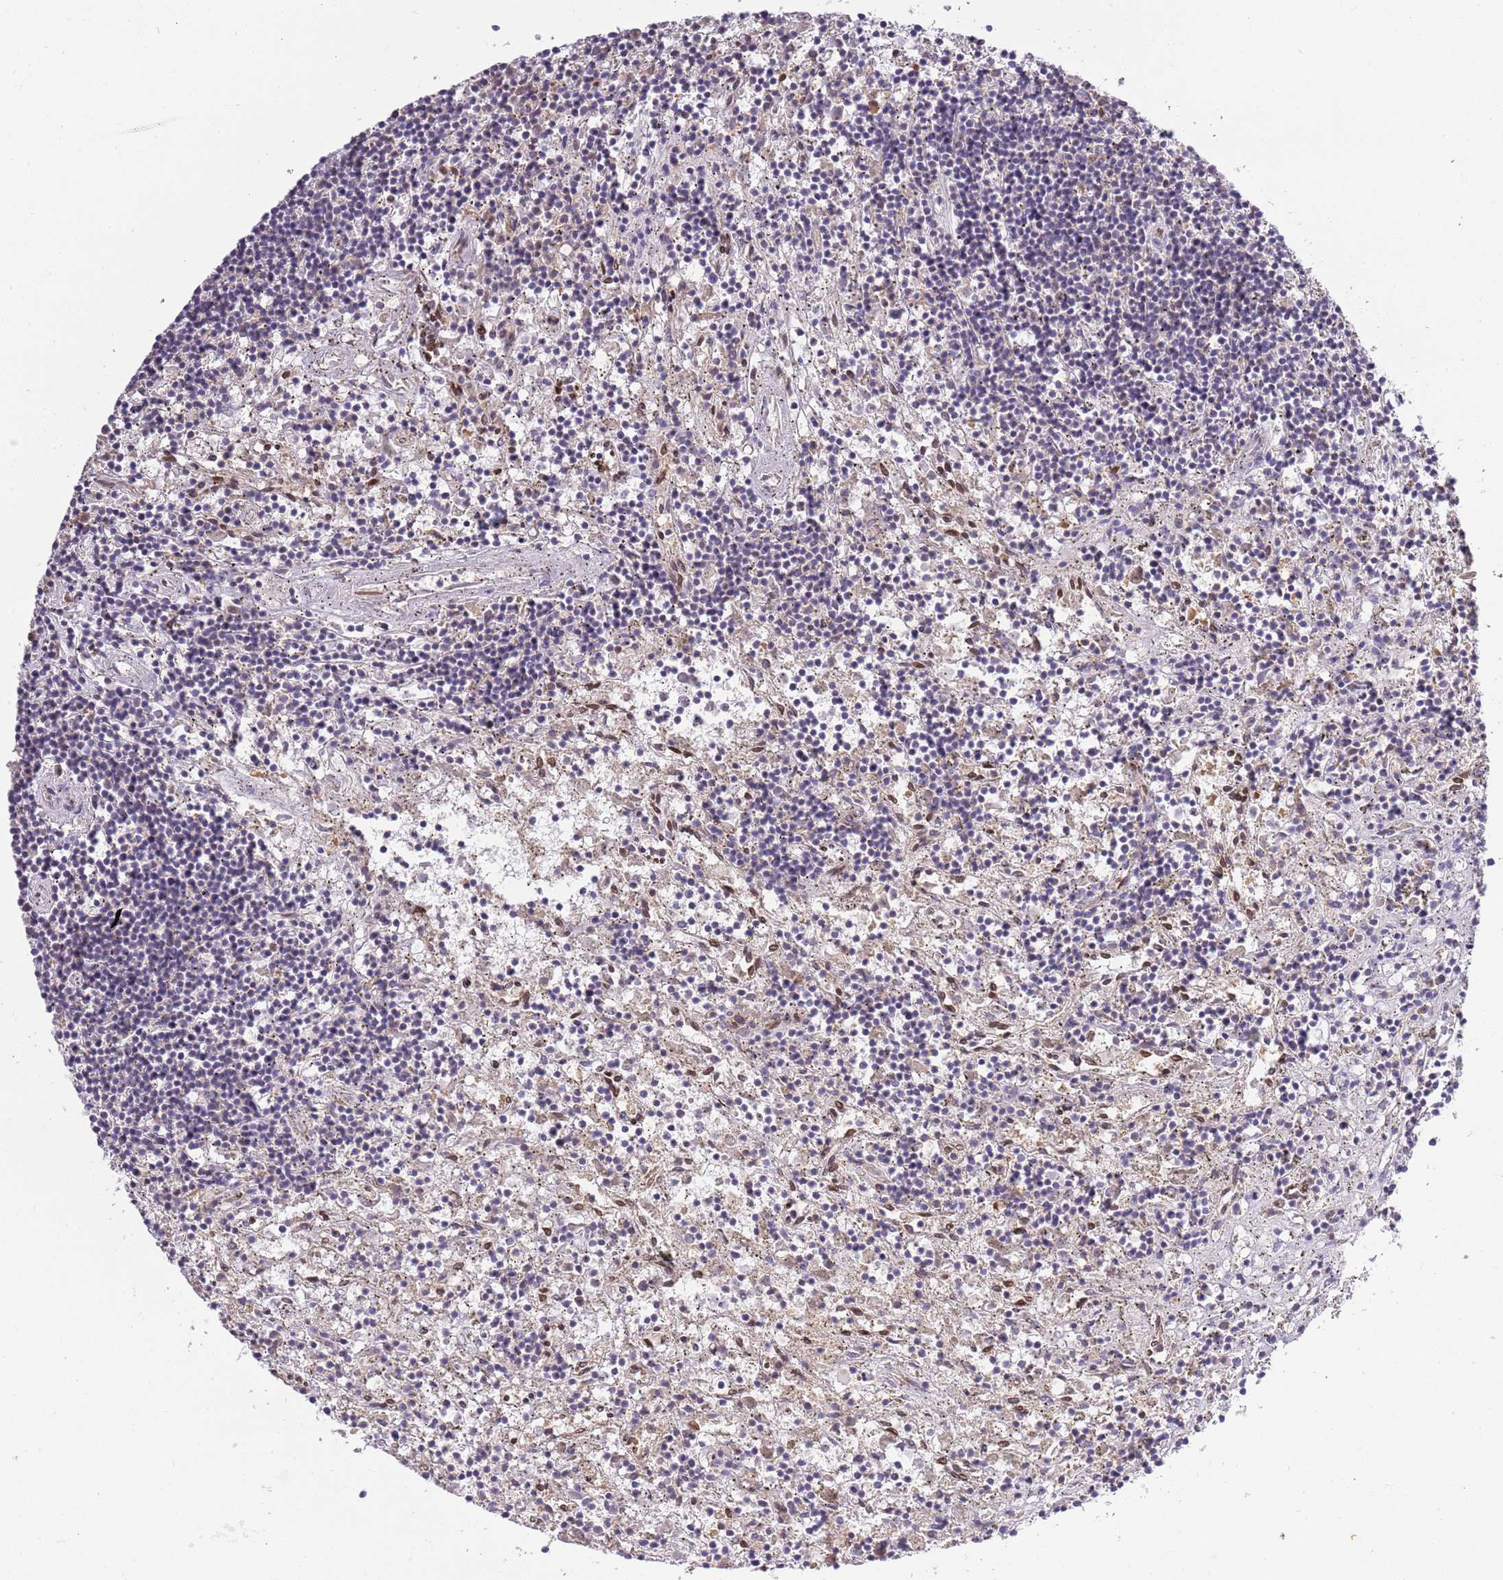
{"staining": {"intensity": "negative", "quantity": "none", "location": "none"}, "tissue": "lymphoma", "cell_type": "Tumor cells", "image_type": "cancer", "snomed": [{"axis": "morphology", "description": "Malignant lymphoma, non-Hodgkin's type, Low grade"}, {"axis": "topography", "description": "Spleen"}], "caption": "Malignant lymphoma, non-Hodgkin's type (low-grade) stained for a protein using IHC shows no expression tumor cells.", "gene": "ZNF665", "patient": {"sex": "male", "age": 76}}